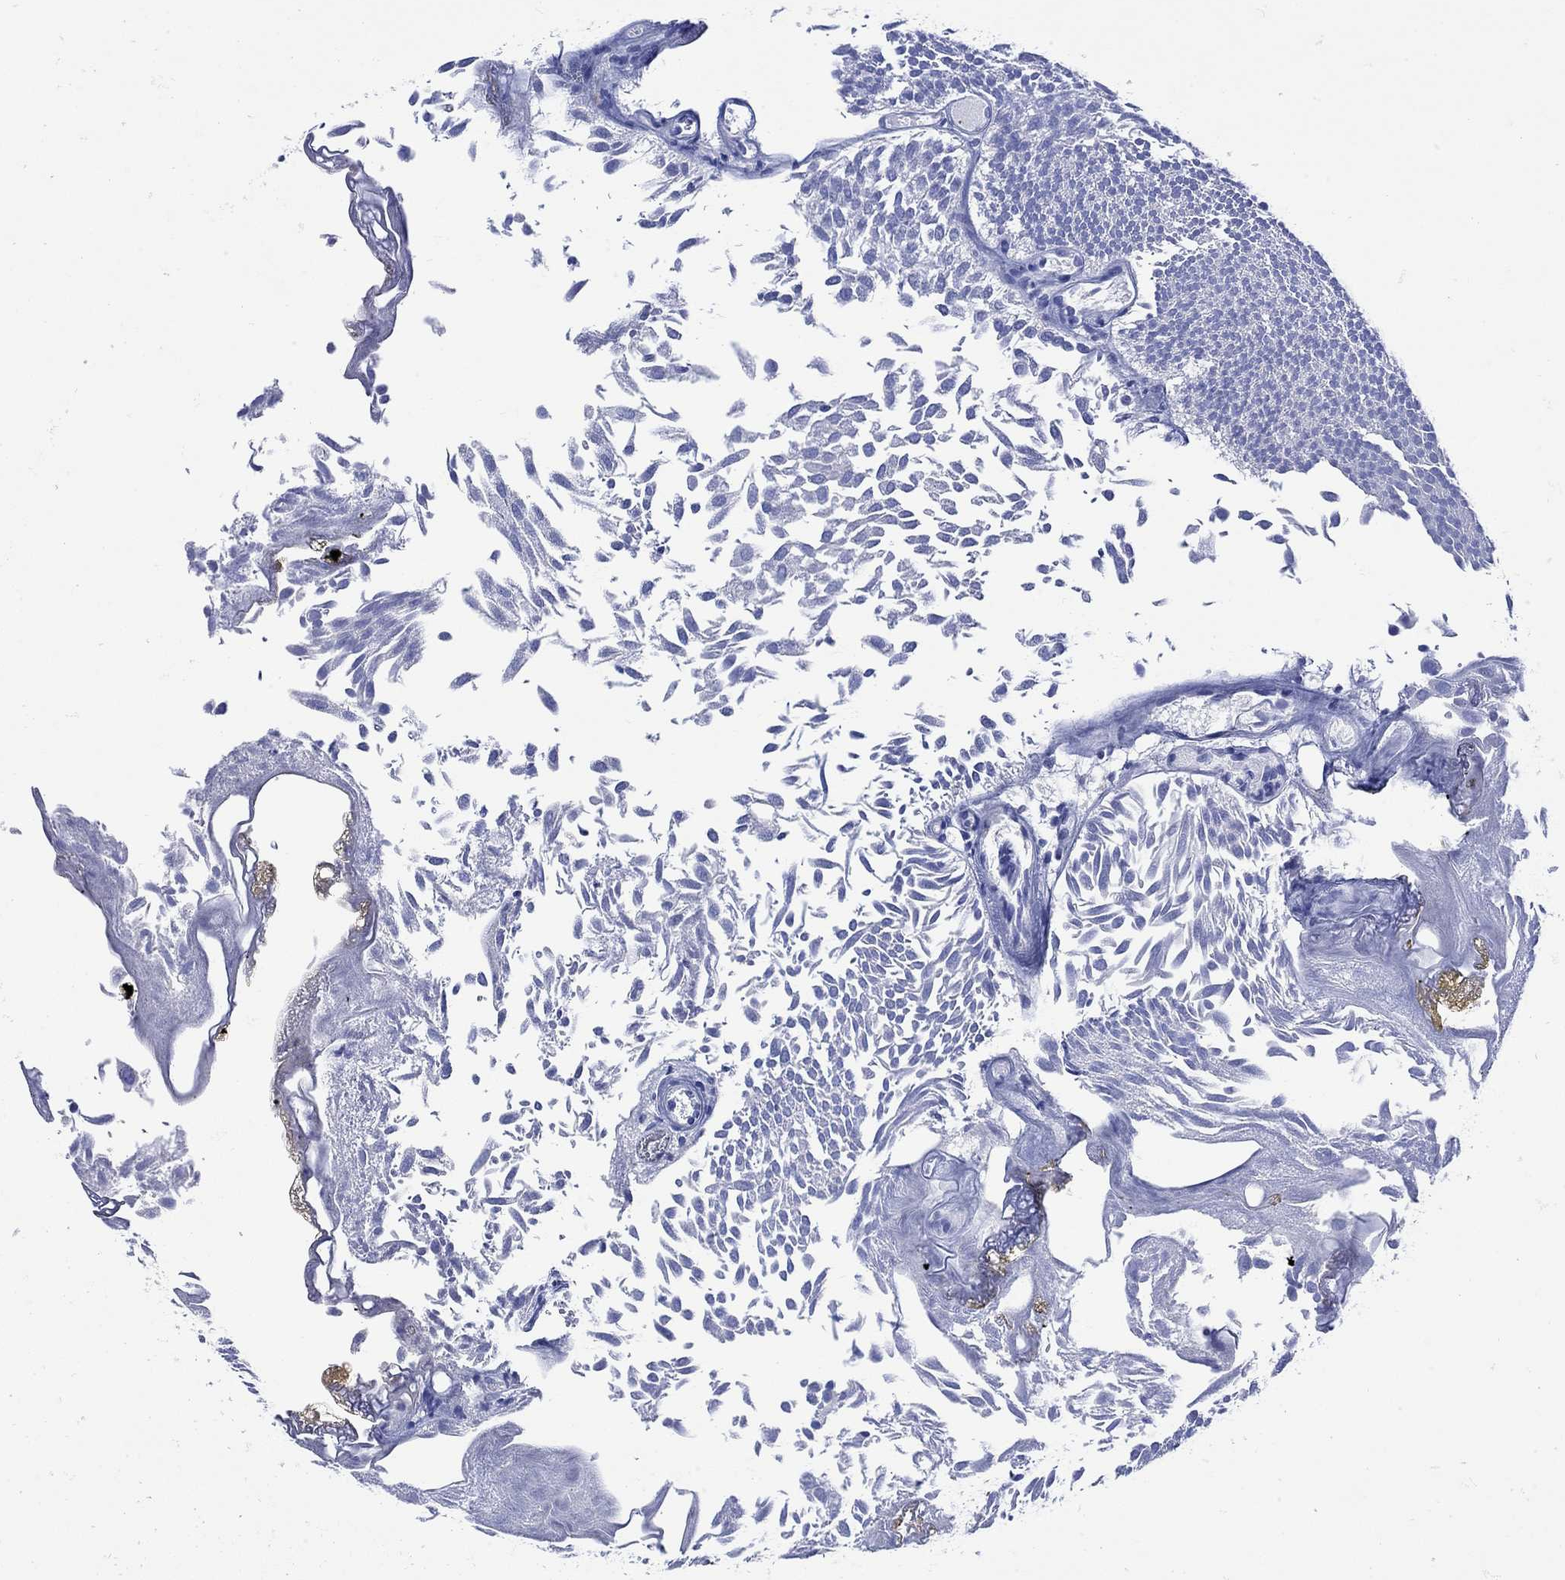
{"staining": {"intensity": "negative", "quantity": "none", "location": "none"}, "tissue": "urothelial cancer", "cell_type": "Tumor cells", "image_type": "cancer", "snomed": [{"axis": "morphology", "description": "Urothelial carcinoma, Low grade"}, {"axis": "topography", "description": "Urinary bladder"}], "caption": "Tumor cells show no significant positivity in urothelial carcinoma (low-grade). The staining is performed using DAB (3,3'-diaminobenzidine) brown chromogen with nuclei counter-stained in using hematoxylin.", "gene": "LINGO3", "patient": {"sex": "male", "age": 52}}